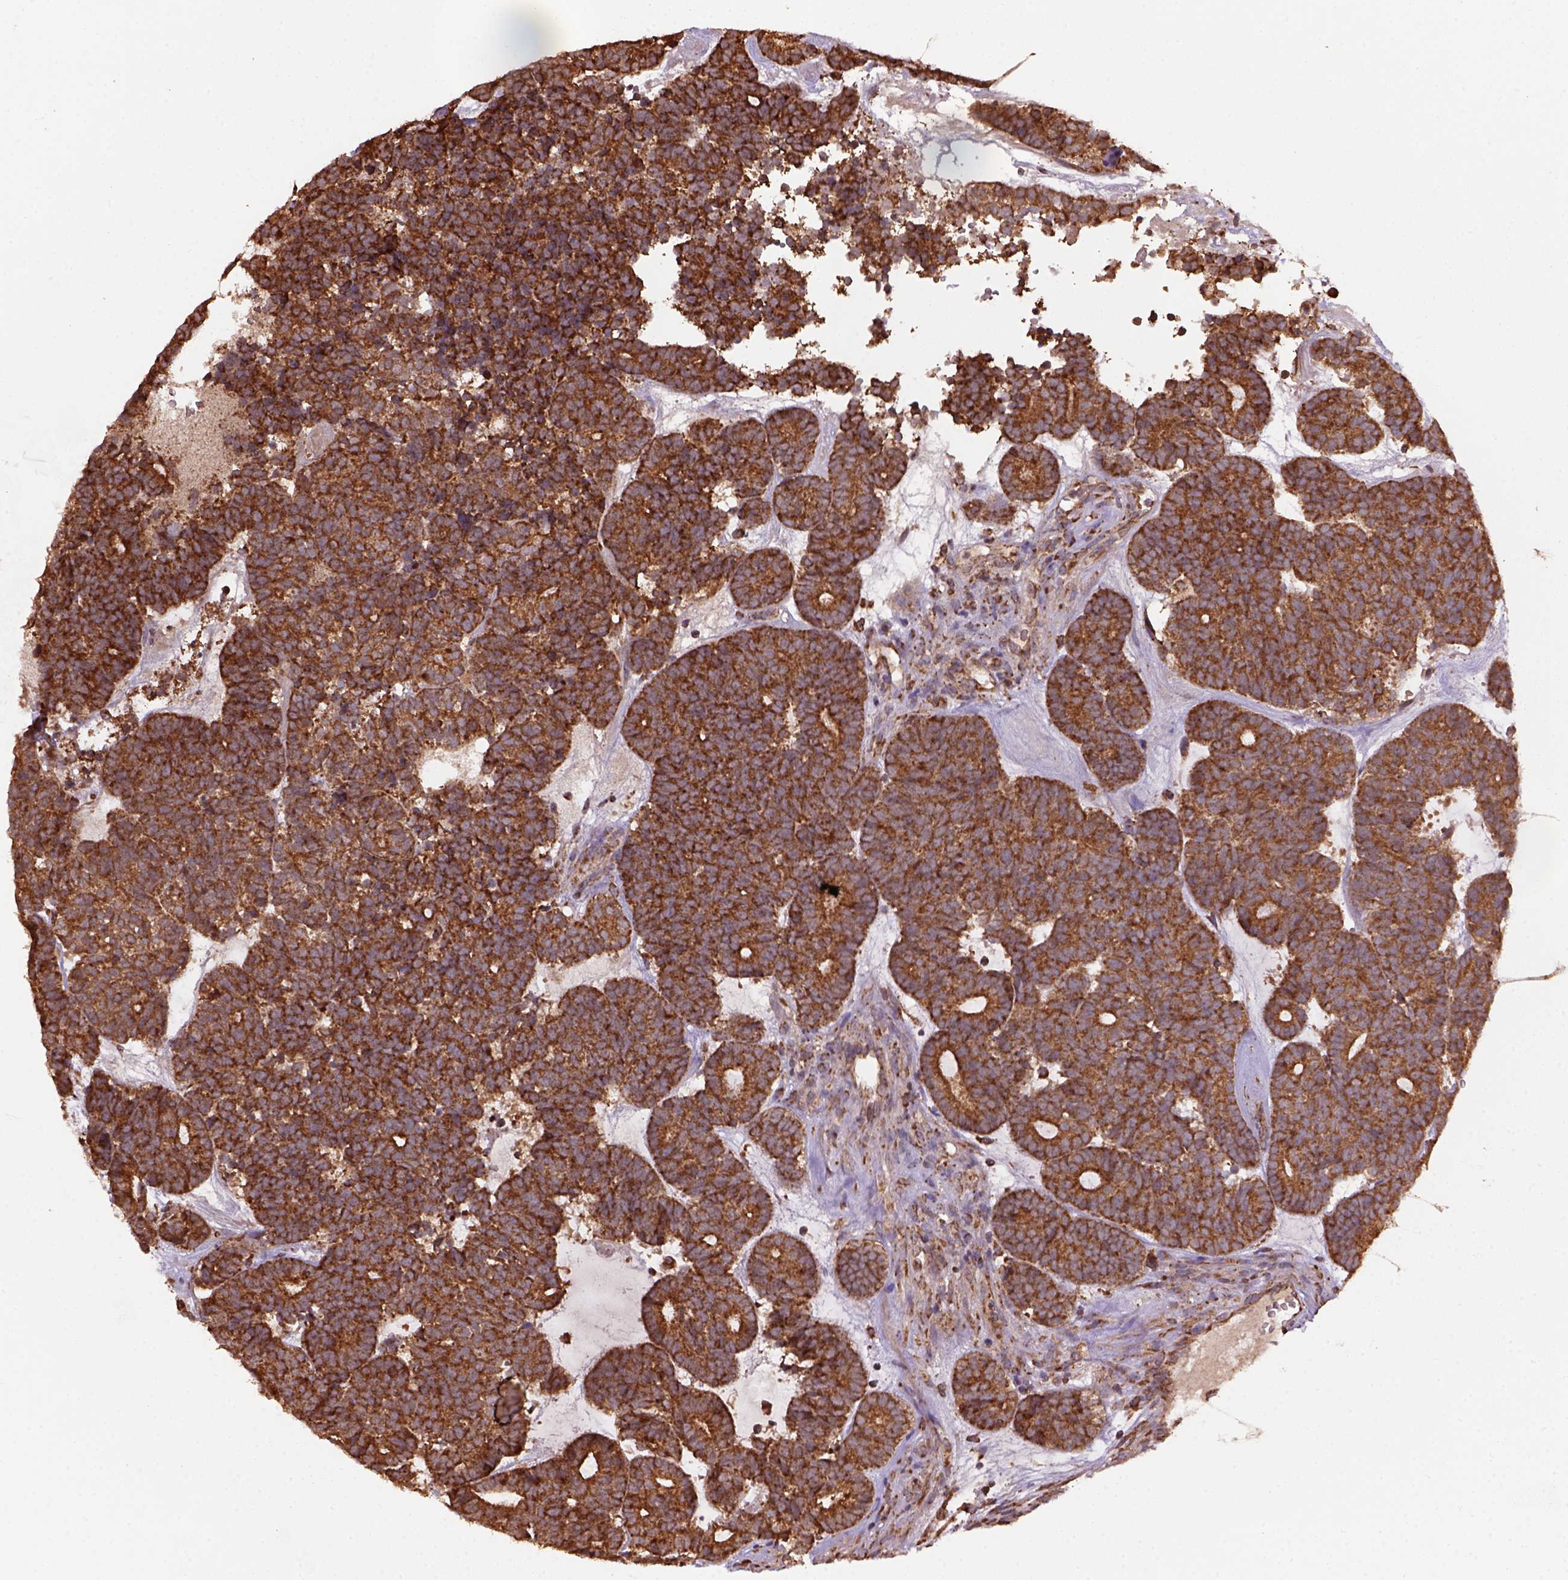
{"staining": {"intensity": "strong", "quantity": ">75%", "location": "cytoplasmic/membranous"}, "tissue": "head and neck cancer", "cell_type": "Tumor cells", "image_type": "cancer", "snomed": [{"axis": "morphology", "description": "Adenocarcinoma, NOS"}, {"axis": "topography", "description": "Head-Neck"}], "caption": "Immunohistochemical staining of human head and neck cancer displays high levels of strong cytoplasmic/membranous positivity in about >75% of tumor cells. The staining was performed using DAB, with brown indicating positive protein expression. Nuclei are stained blue with hematoxylin.", "gene": "MAPK8IP3", "patient": {"sex": "female", "age": 81}}